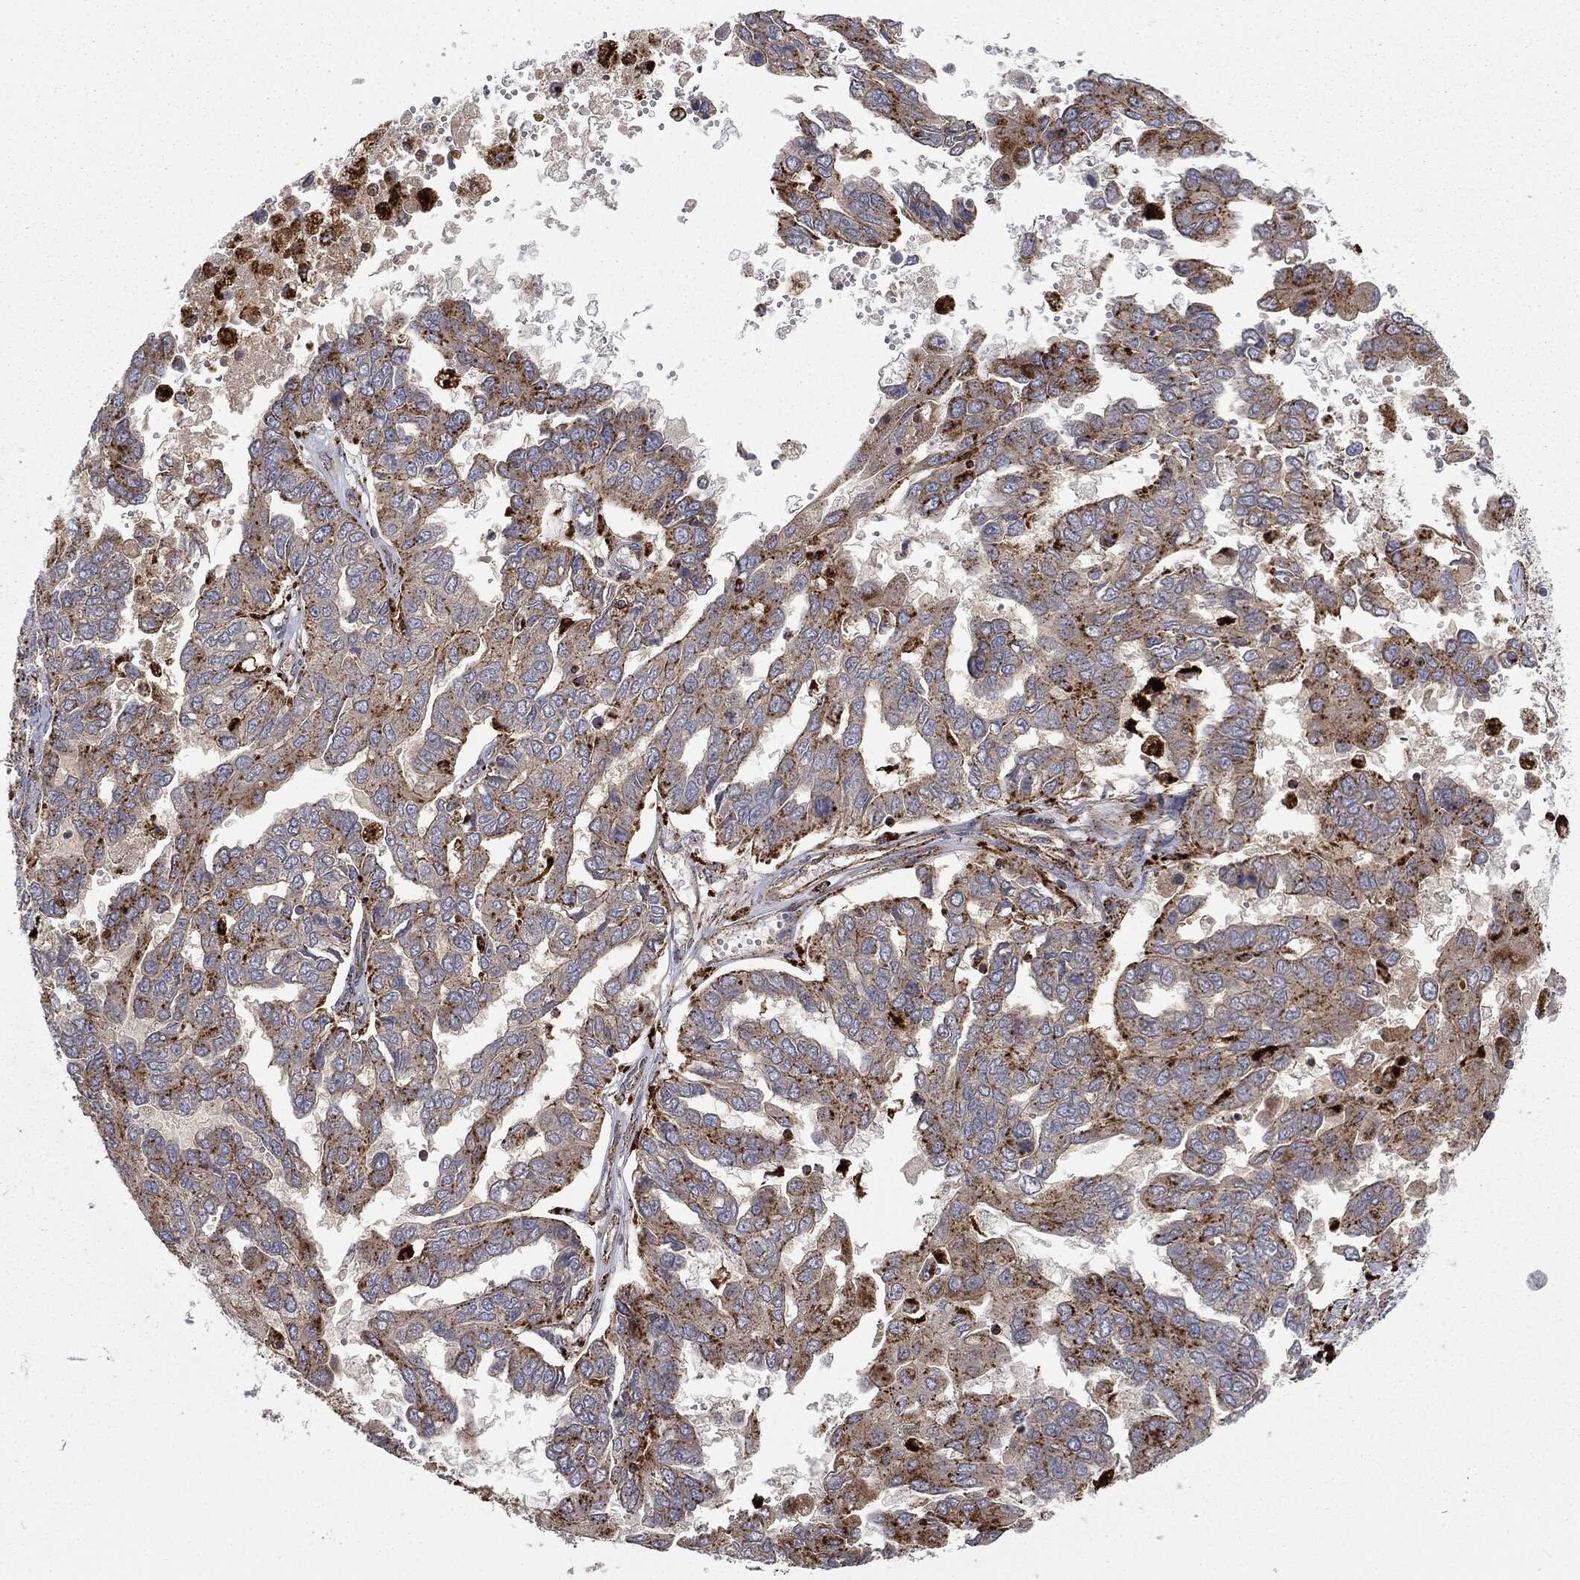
{"staining": {"intensity": "strong", "quantity": "<25%", "location": "cytoplasmic/membranous"}, "tissue": "ovarian cancer", "cell_type": "Tumor cells", "image_type": "cancer", "snomed": [{"axis": "morphology", "description": "Cystadenocarcinoma, serous, NOS"}, {"axis": "topography", "description": "Ovary"}], "caption": "An IHC photomicrograph of tumor tissue is shown. Protein staining in brown shows strong cytoplasmic/membranous positivity in serous cystadenocarcinoma (ovarian) within tumor cells.", "gene": "CTSA", "patient": {"sex": "female", "age": 53}}